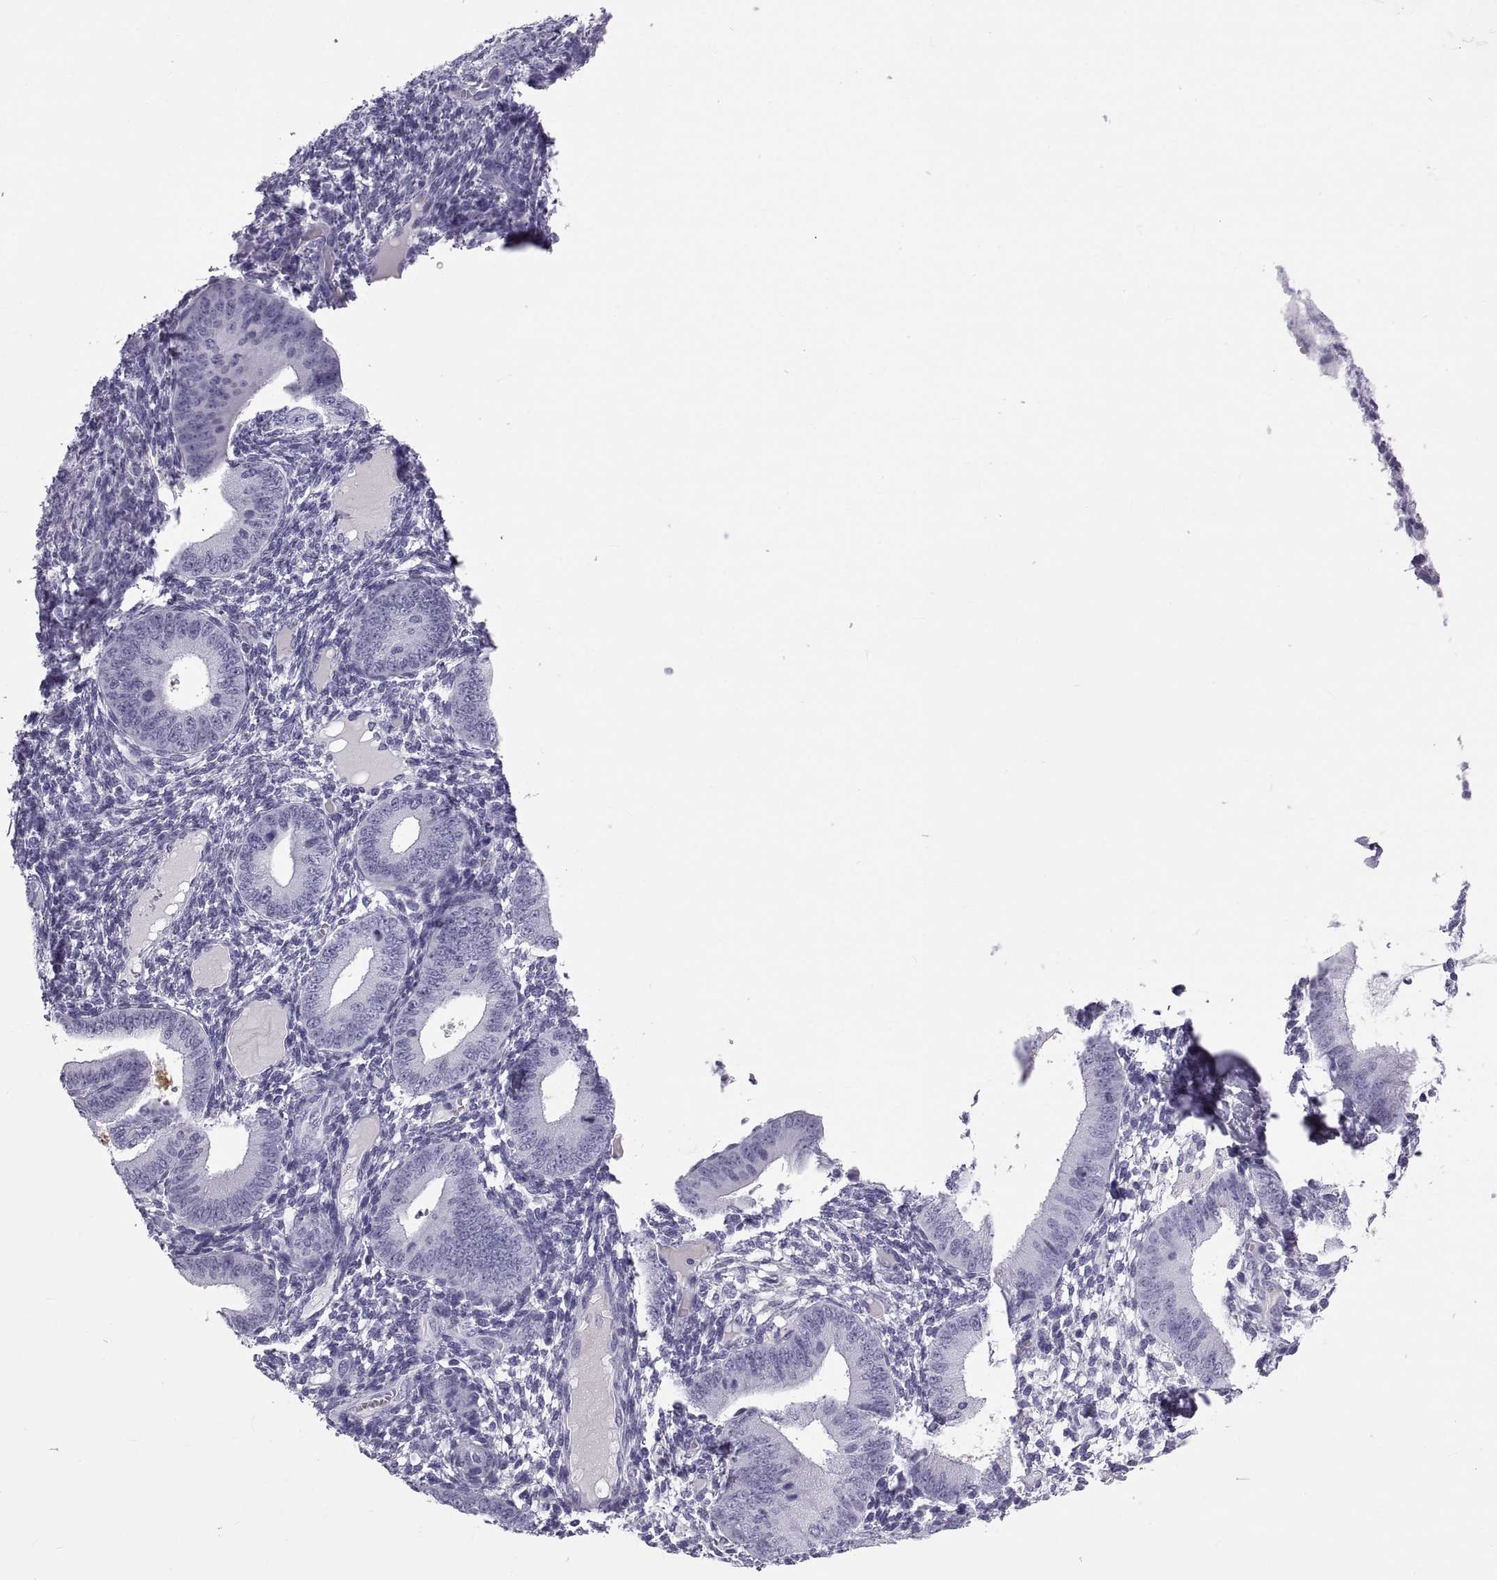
{"staining": {"intensity": "negative", "quantity": "none", "location": "none"}, "tissue": "endometrium", "cell_type": "Cells in endometrial stroma", "image_type": "normal", "snomed": [{"axis": "morphology", "description": "Normal tissue, NOS"}, {"axis": "topography", "description": "Endometrium"}], "caption": "Immunohistochemistry of normal human endometrium demonstrates no staining in cells in endometrial stroma.", "gene": "CT47A10", "patient": {"sex": "female", "age": 39}}